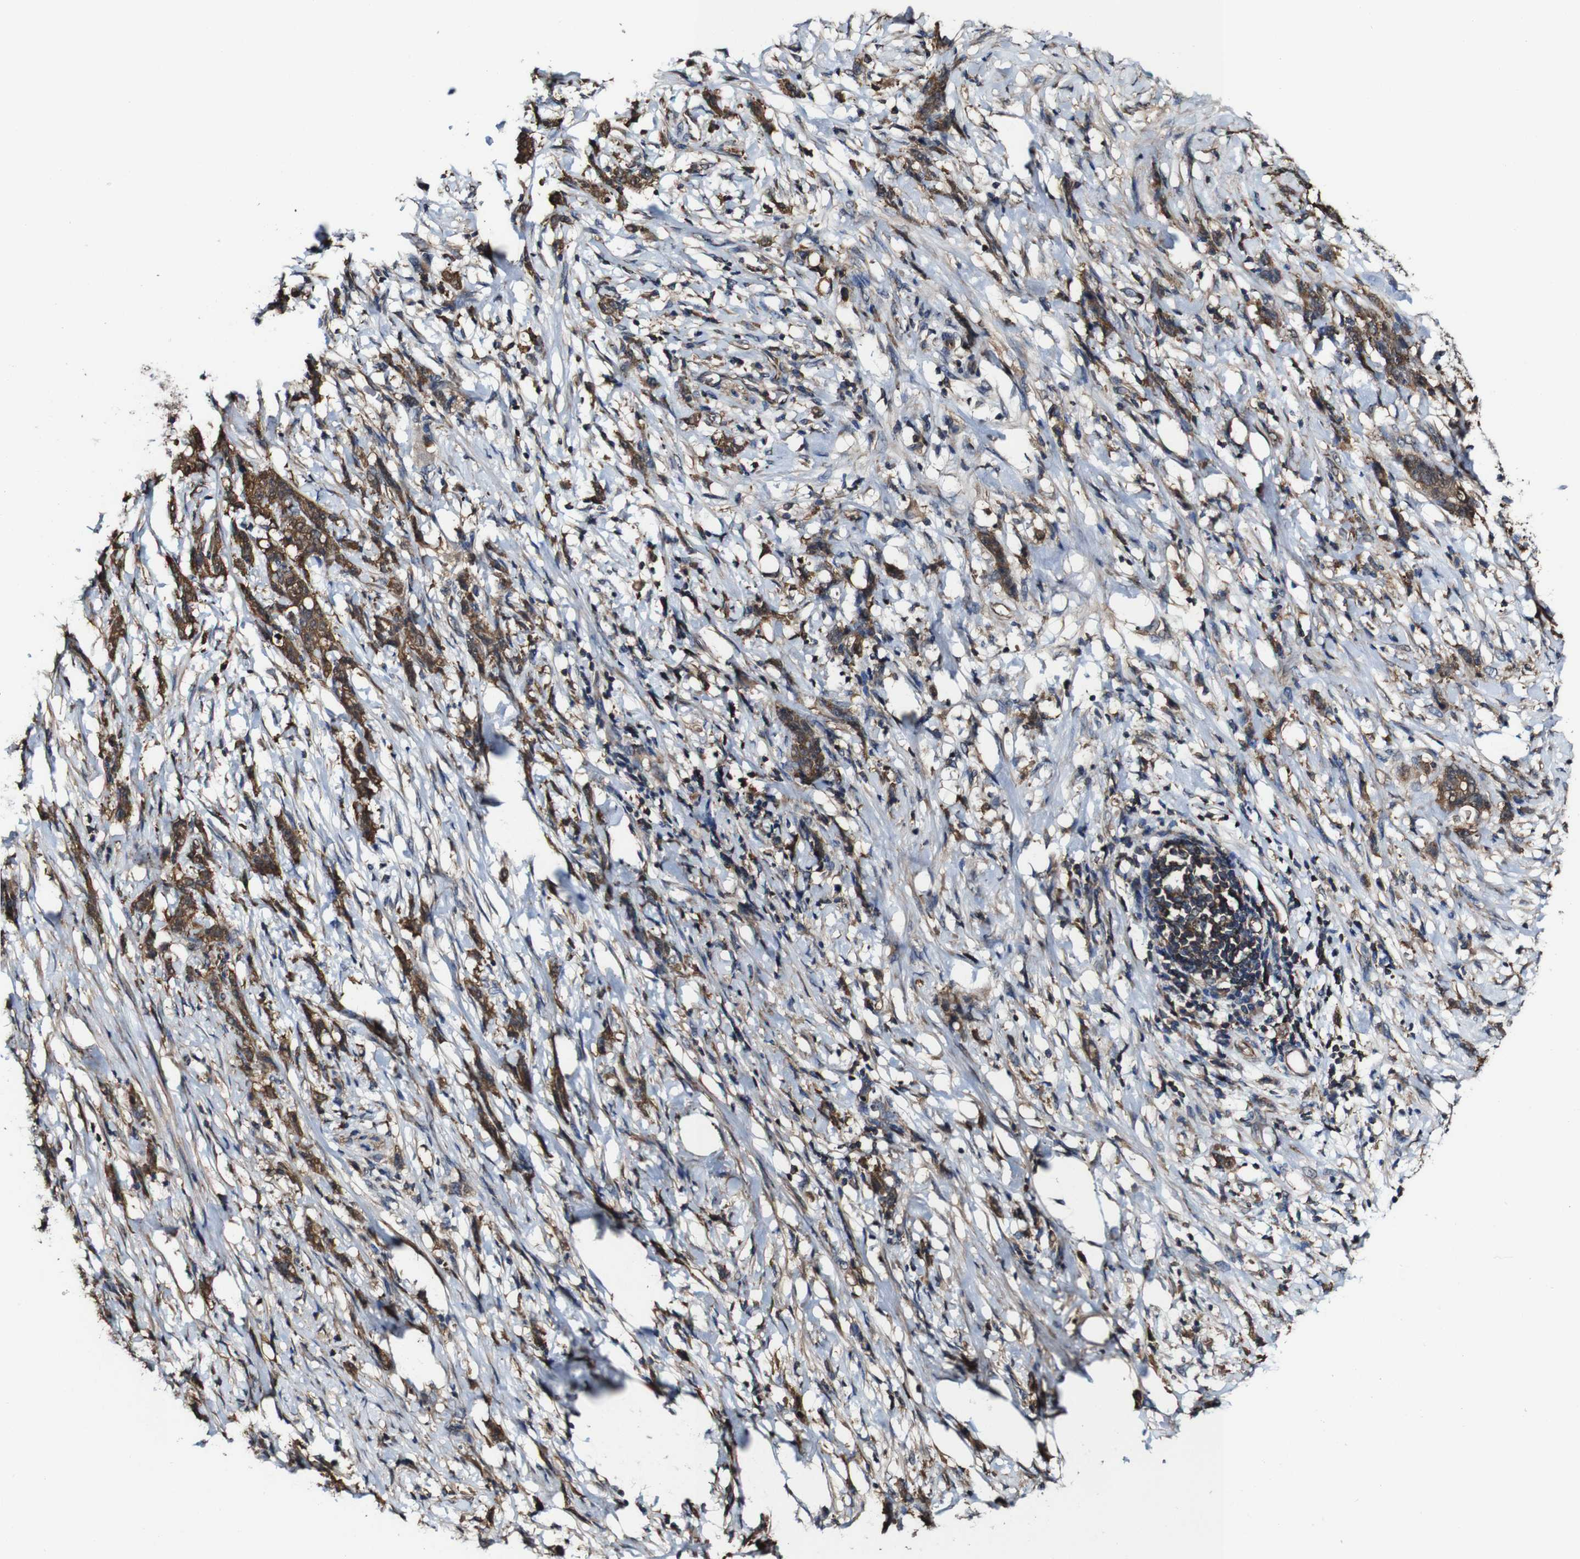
{"staining": {"intensity": "moderate", "quantity": ">75%", "location": "cytoplasmic/membranous"}, "tissue": "stomach cancer", "cell_type": "Tumor cells", "image_type": "cancer", "snomed": [{"axis": "morphology", "description": "Adenocarcinoma, NOS"}, {"axis": "topography", "description": "Stomach, lower"}], "caption": "The micrograph shows staining of stomach adenocarcinoma, revealing moderate cytoplasmic/membranous protein staining (brown color) within tumor cells.", "gene": "PTPRR", "patient": {"sex": "male", "age": 88}}